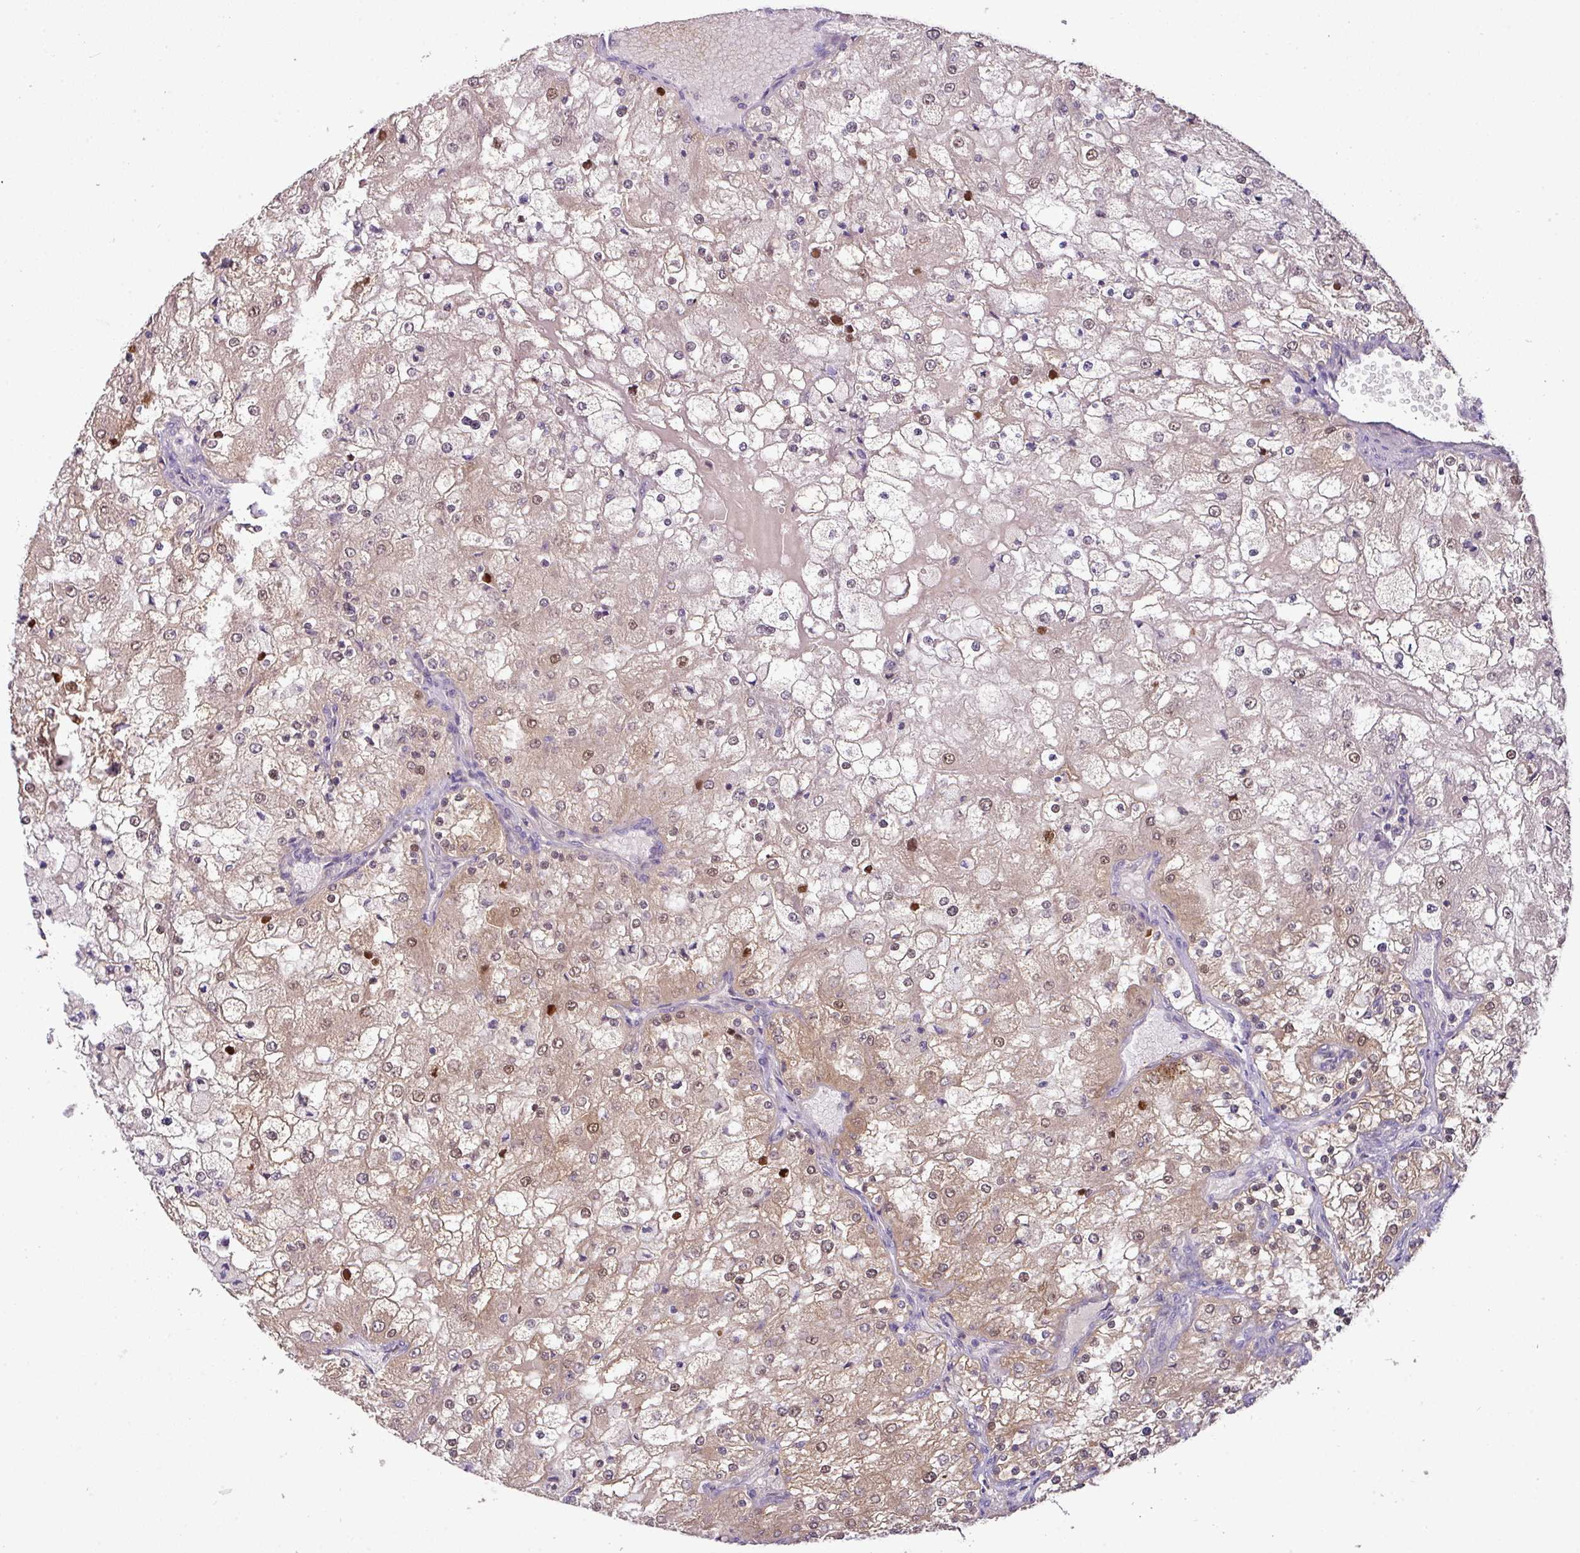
{"staining": {"intensity": "moderate", "quantity": "25%-75%", "location": "cytoplasmic/membranous,nuclear"}, "tissue": "renal cancer", "cell_type": "Tumor cells", "image_type": "cancer", "snomed": [{"axis": "morphology", "description": "Adenocarcinoma, NOS"}, {"axis": "topography", "description": "Kidney"}], "caption": "Protein staining shows moderate cytoplasmic/membranous and nuclear positivity in about 25%-75% of tumor cells in renal cancer (adenocarcinoma). Ihc stains the protein in brown and the nuclei are stained blue.", "gene": "HOXC13", "patient": {"sex": "female", "age": 74}}